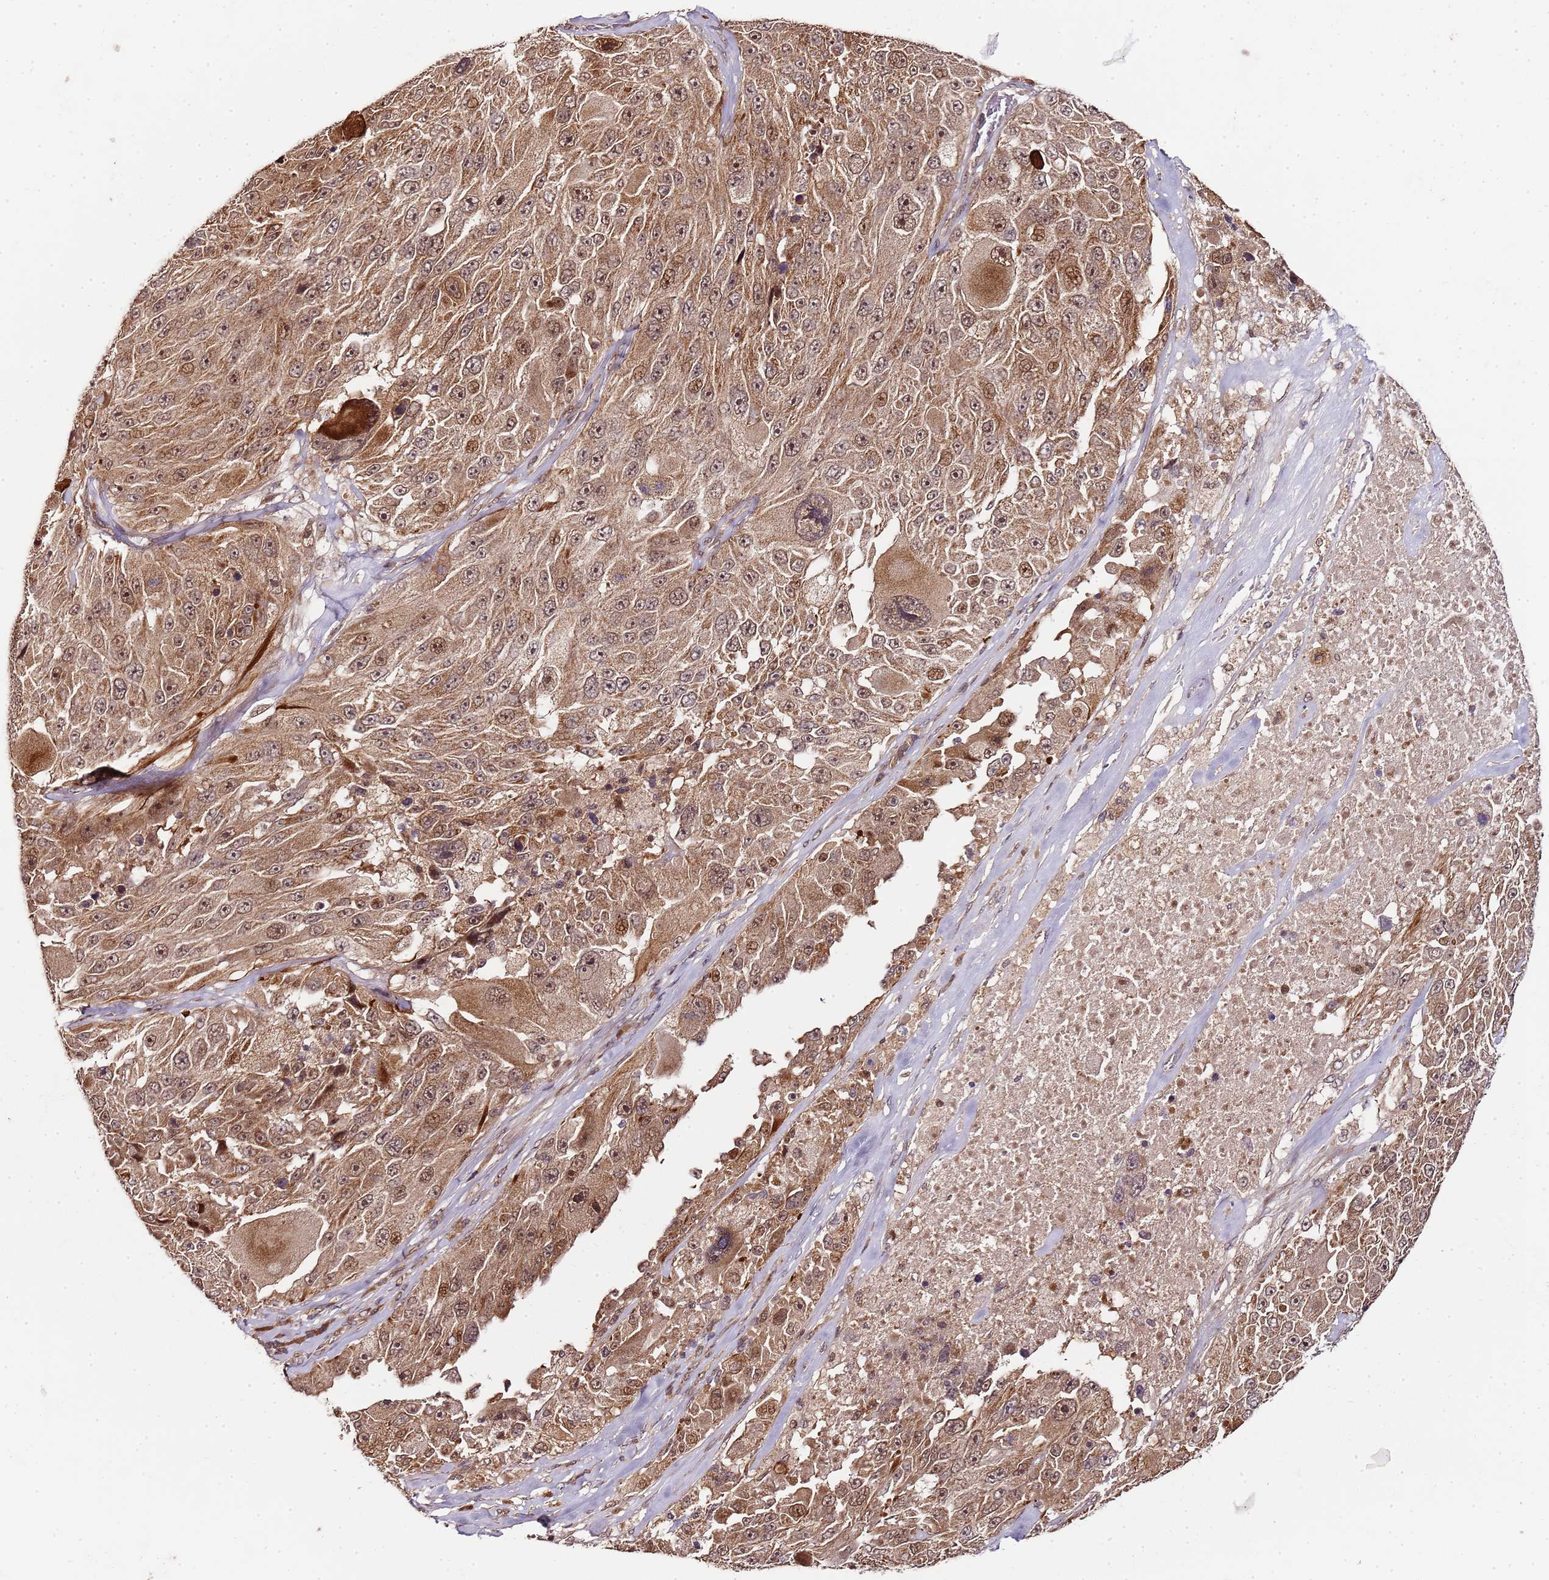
{"staining": {"intensity": "moderate", "quantity": ">75%", "location": "cytoplasmic/membranous,nuclear"}, "tissue": "melanoma", "cell_type": "Tumor cells", "image_type": "cancer", "snomed": [{"axis": "morphology", "description": "Malignant melanoma, Metastatic site"}, {"axis": "topography", "description": "Lymph node"}], "caption": "Moderate cytoplasmic/membranous and nuclear staining for a protein is seen in about >75% of tumor cells of malignant melanoma (metastatic site) using immunohistochemistry.", "gene": "EDC3", "patient": {"sex": "male", "age": 62}}